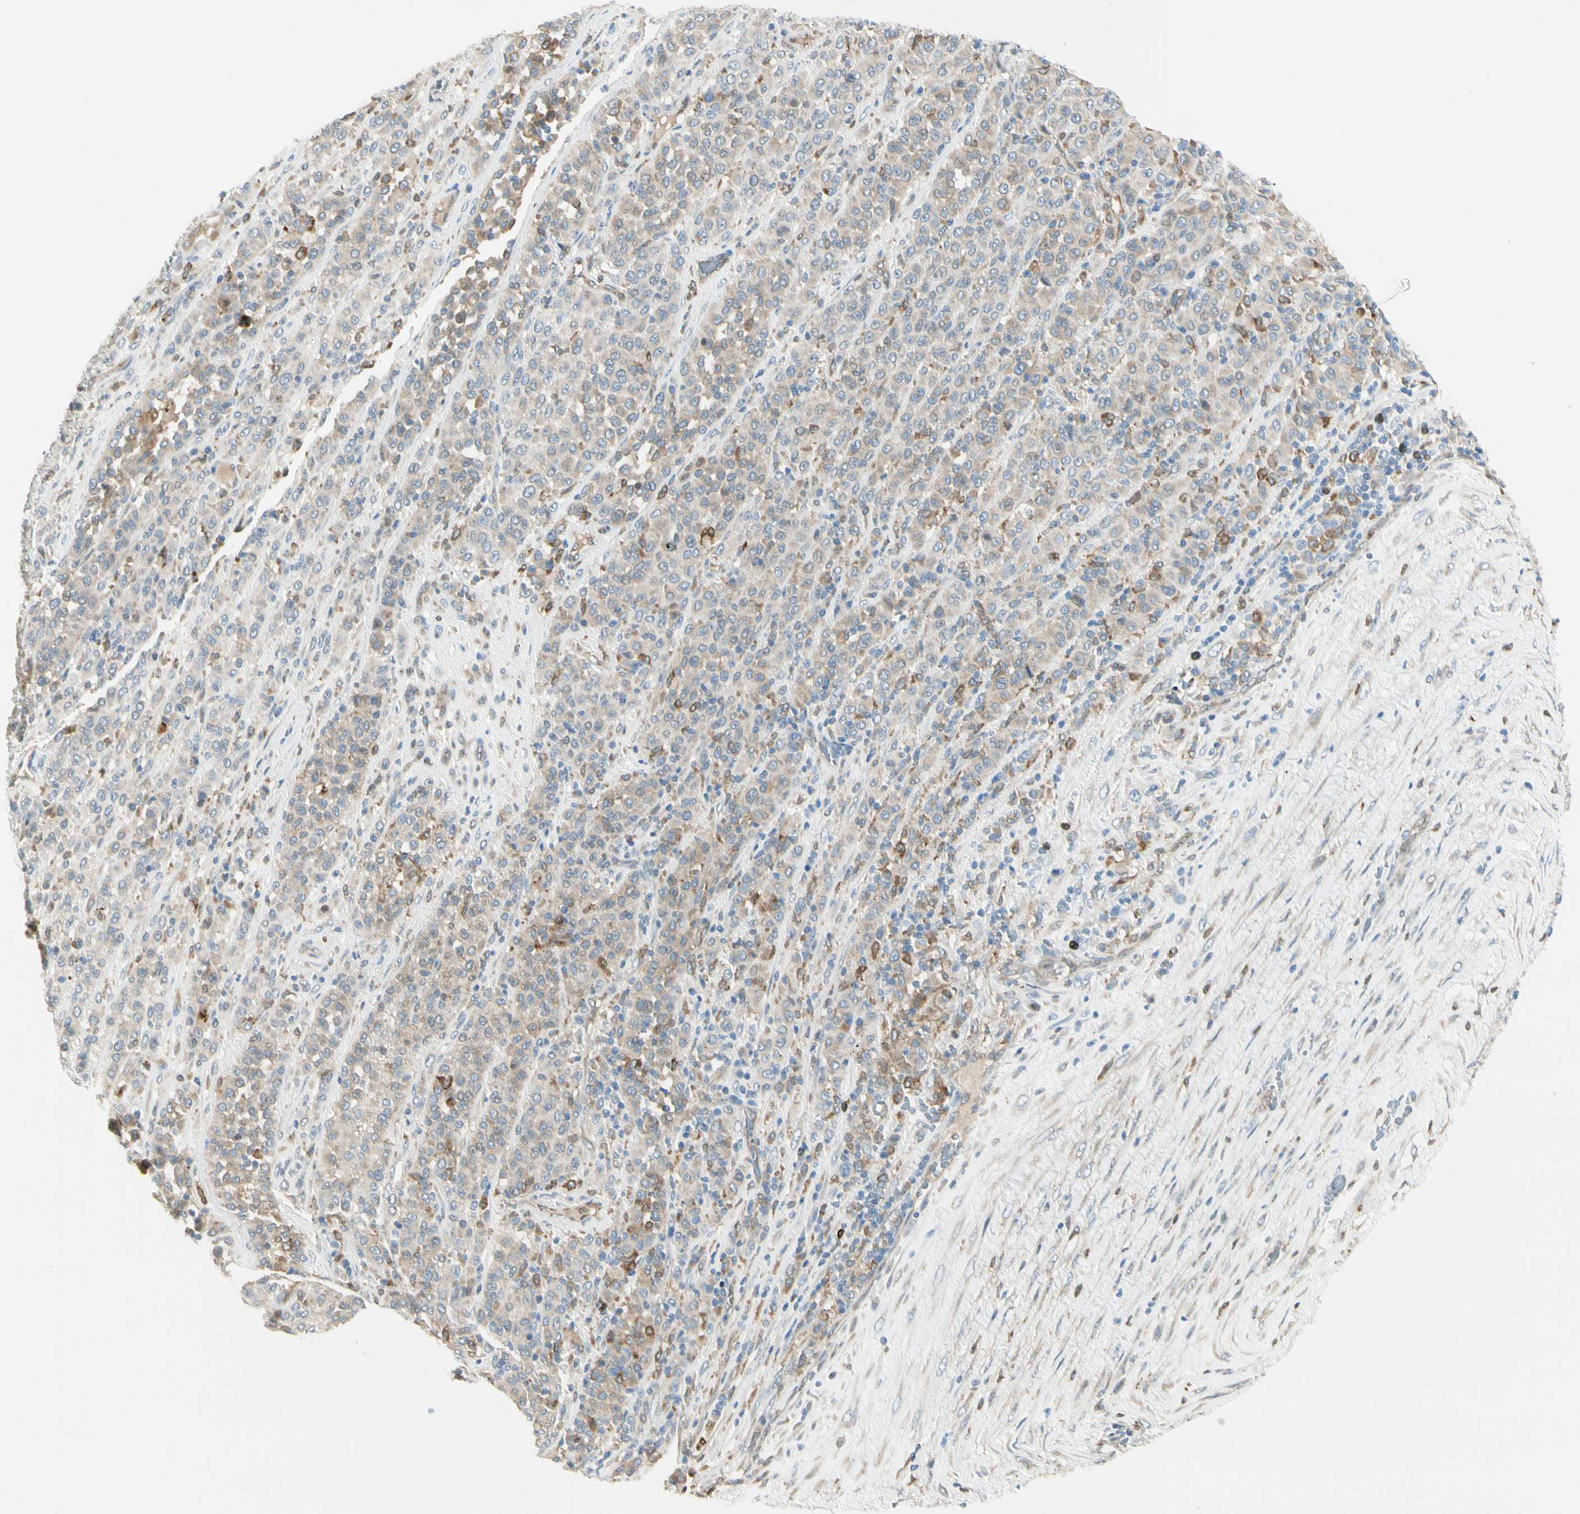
{"staining": {"intensity": "moderate", "quantity": "<25%", "location": "cytoplasmic/membranous"}, "tissue": "melanoma", "cell_type": "Tumor cells", "image_type": "cancer", "snomed": [{"axis": "morphology", "description": "Malignant melanoma, Metastatic site"}, {"axis": "topography", "description": "Pancreas"}], "caption": "The photomicrograph reveals immunohistochemical staining of malignant melanoma (metastatic site). There is moderate cytoplasmic/membranous expression is present in about <25% of tumor cells. (brown staining indicates protein expression, while blue staining denotes nuclei).", "gene": "LPCAT2", "patient": {"sex": "female", "age": 30}}